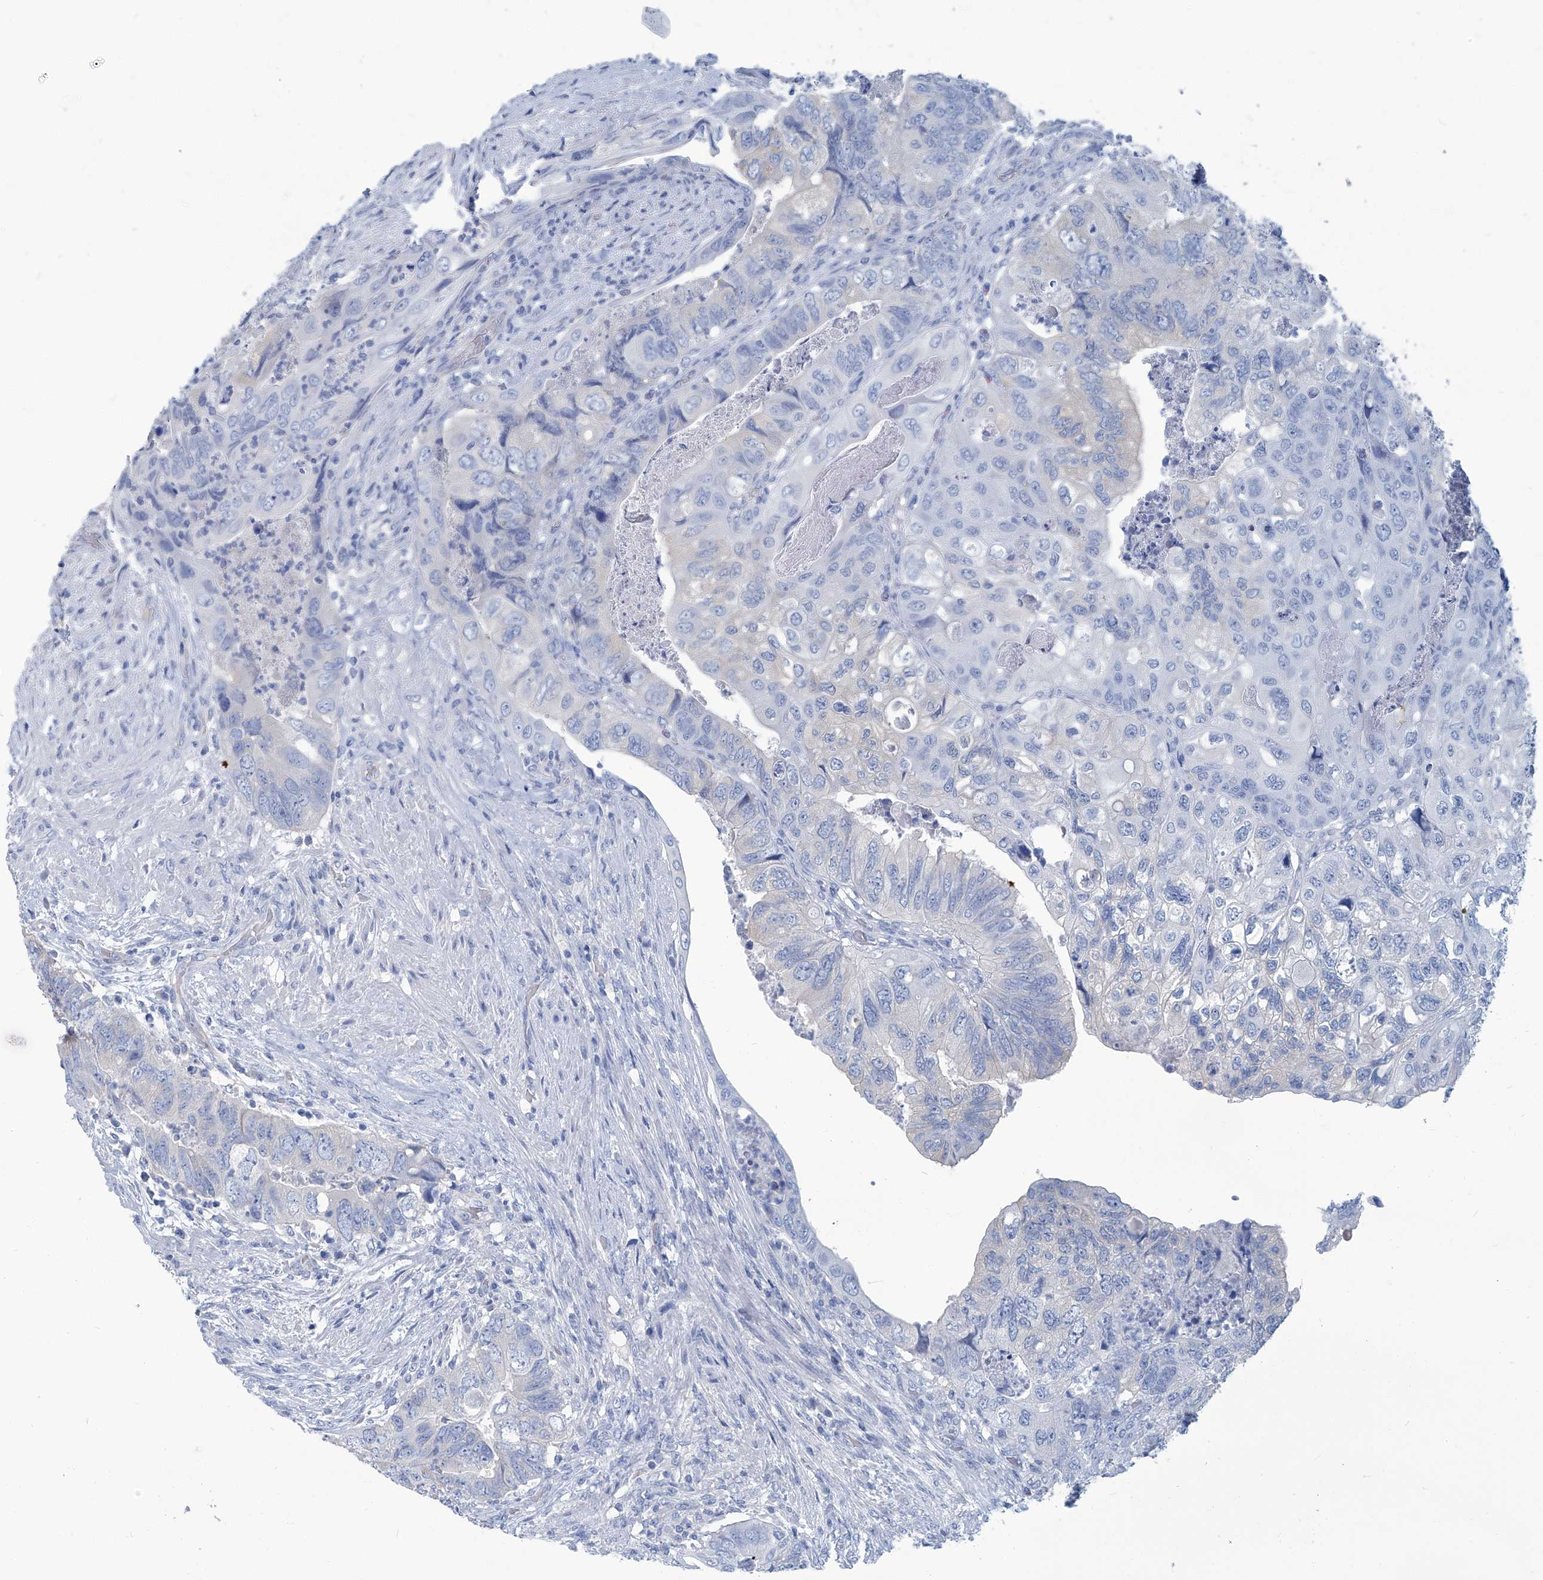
{"staining": {"intensity": "negative", "quantity": "none", "location": "none"}, "tissue": "colorectal cancer", "cell_type": "Tumor cells", "image_type": "cancer", "snomed": [{"axis": "morphology", "description": "Adenocarcinoma, NOS"}, {"axis": "topography", "description": "Rectum"}], "caption": "A histopathology image of colorectal adenocarcinoma stained for a protein displays no brown staining in tumor cells.", "gene": "PFKL", "patient": {"sex": "male", "age": 63}}